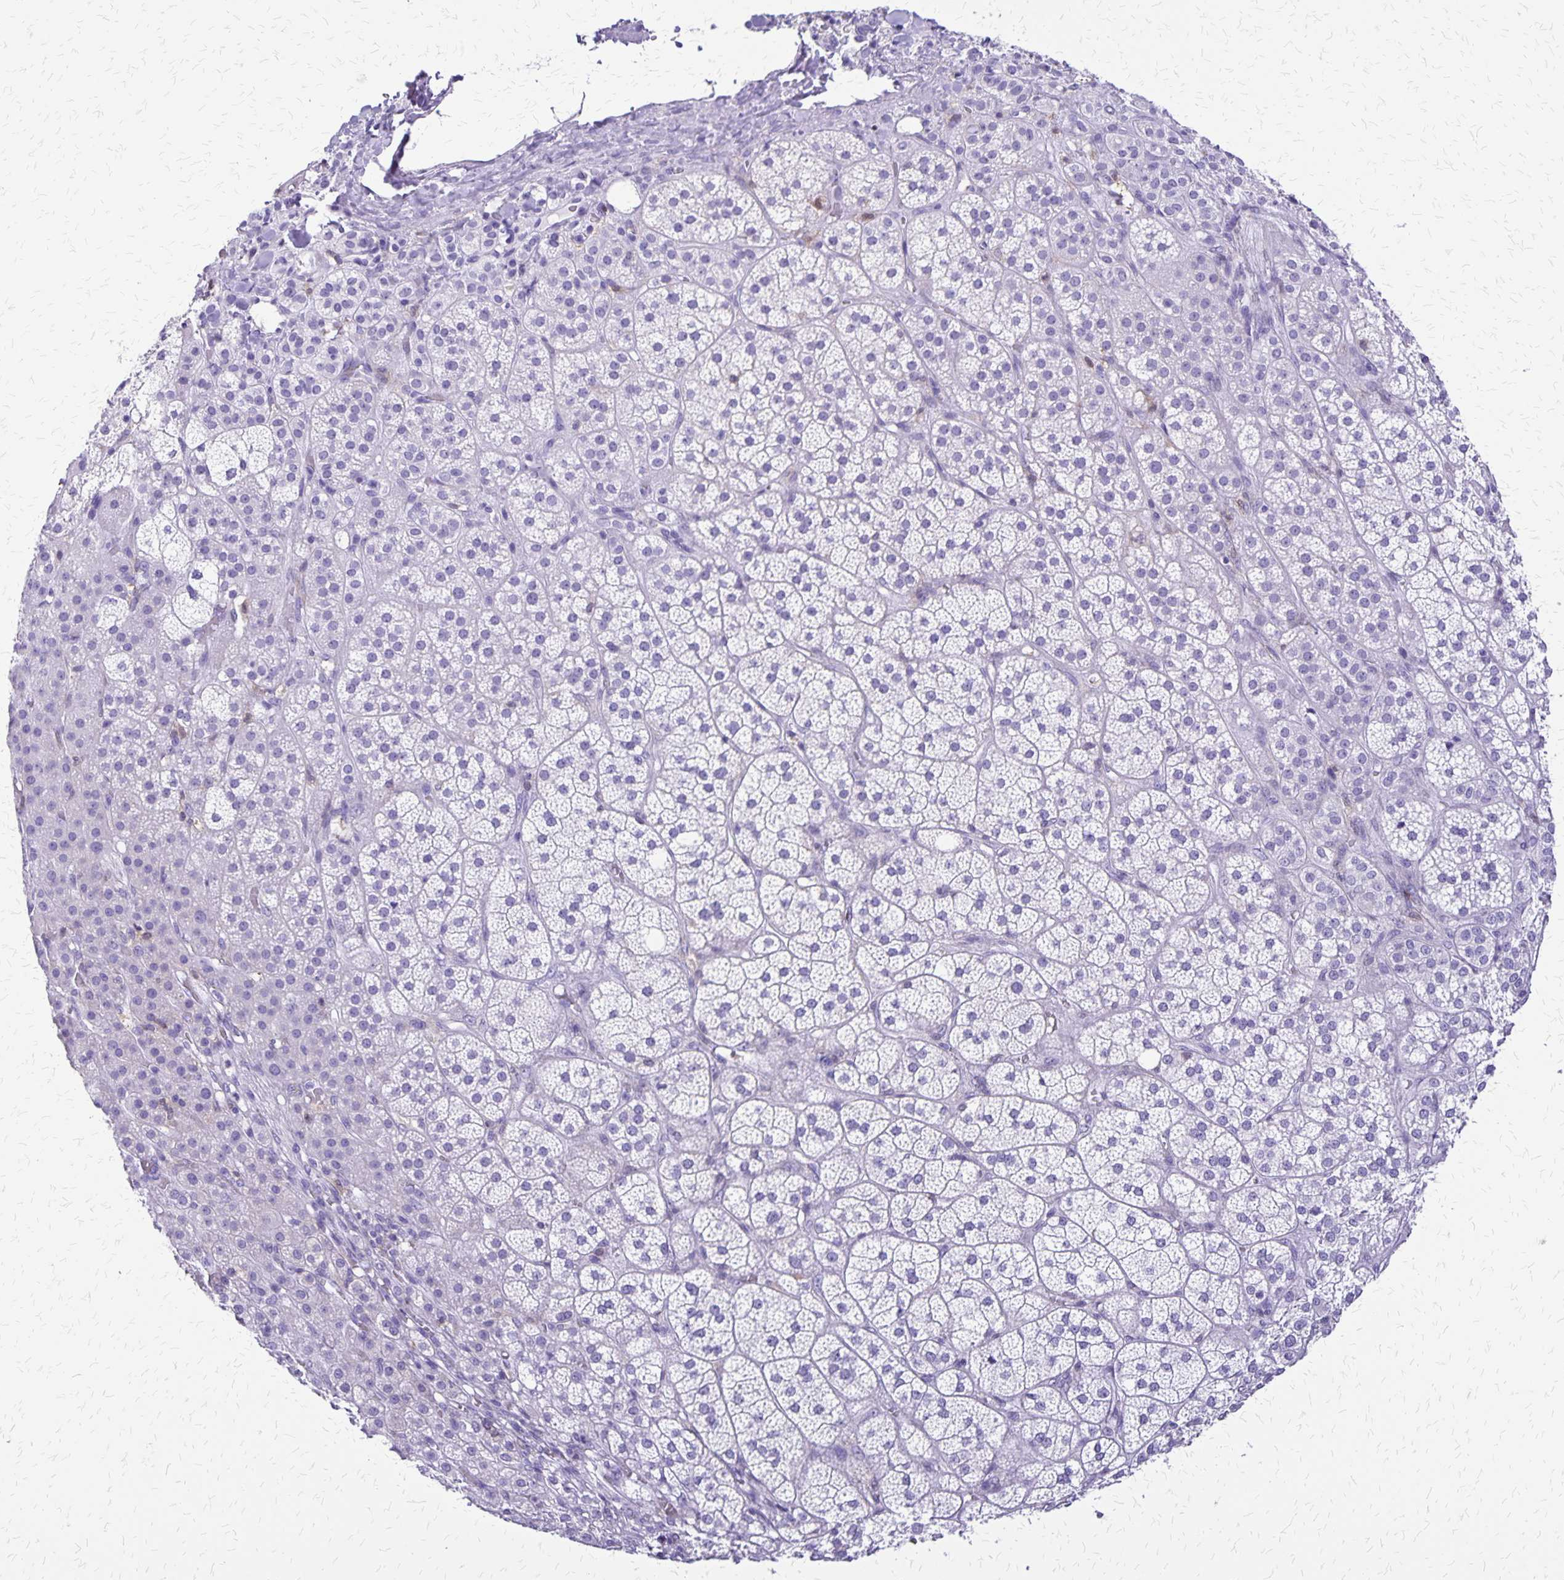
{"staining": {"intensity": "negative", "quantity": "none", "location": "none"}, "tissue": "adrenal gland", "cell_type": "Glandular cells", "image_type": "normal", "snomed": [{"axis": "morphology", "description": "Normal tissue, NOS"}, {"axis": "topography", "description": "Adrenal gland"}], "caption": "A high-resolution micrograph shows IHC staining of benign adrenal gland, which shows no significant expression in glandular cells. The staining was performed using DAB (3,3'-diaminobenzidine) to visualize the protein expression in brown, while the nuclei were stained in blue with hematoxylin (Magnification: 20x).", "gene": "SLC13A2", "patient": {"sex": "female", "age": 60}}